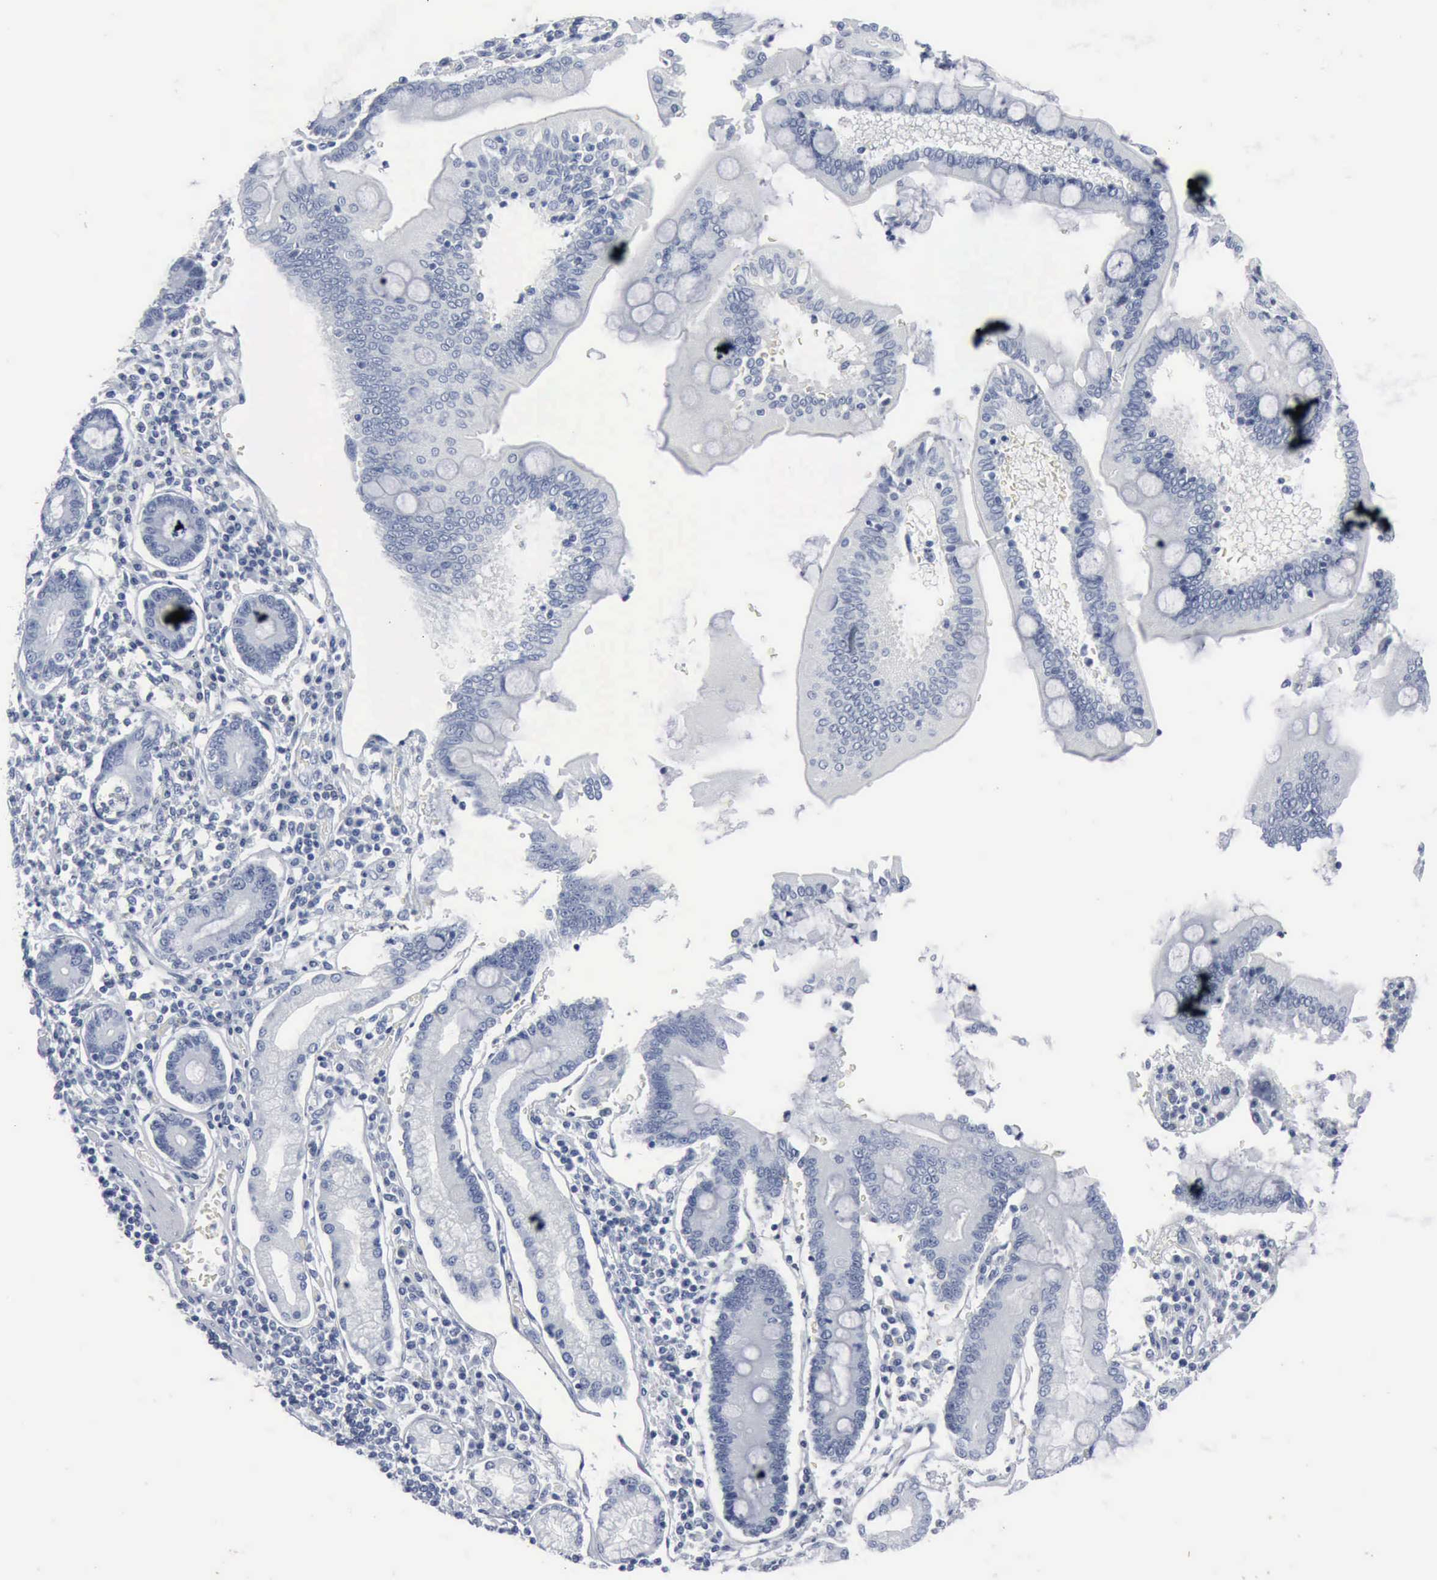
{"staining": {"intensity": "negative", "quantity": "none", "location": "none"}, "tissue": "pancreatic cancer", "cell_type": "Tumor cells", "image_type": "cancer", "snomed": [{"axis": "morphology", "description": "Adenocarcinoma, NOS"}, {"axis": "topography", "description": "Pancreas"}], "caption": "Immunohistochemistry micrograph of human pancreatic cancer (adenocarcinoma) stained for a protein (brown), which displays no staining in tumor cells.", "gene": "DMD", "patient": {"sex": "female", "age": 57}}